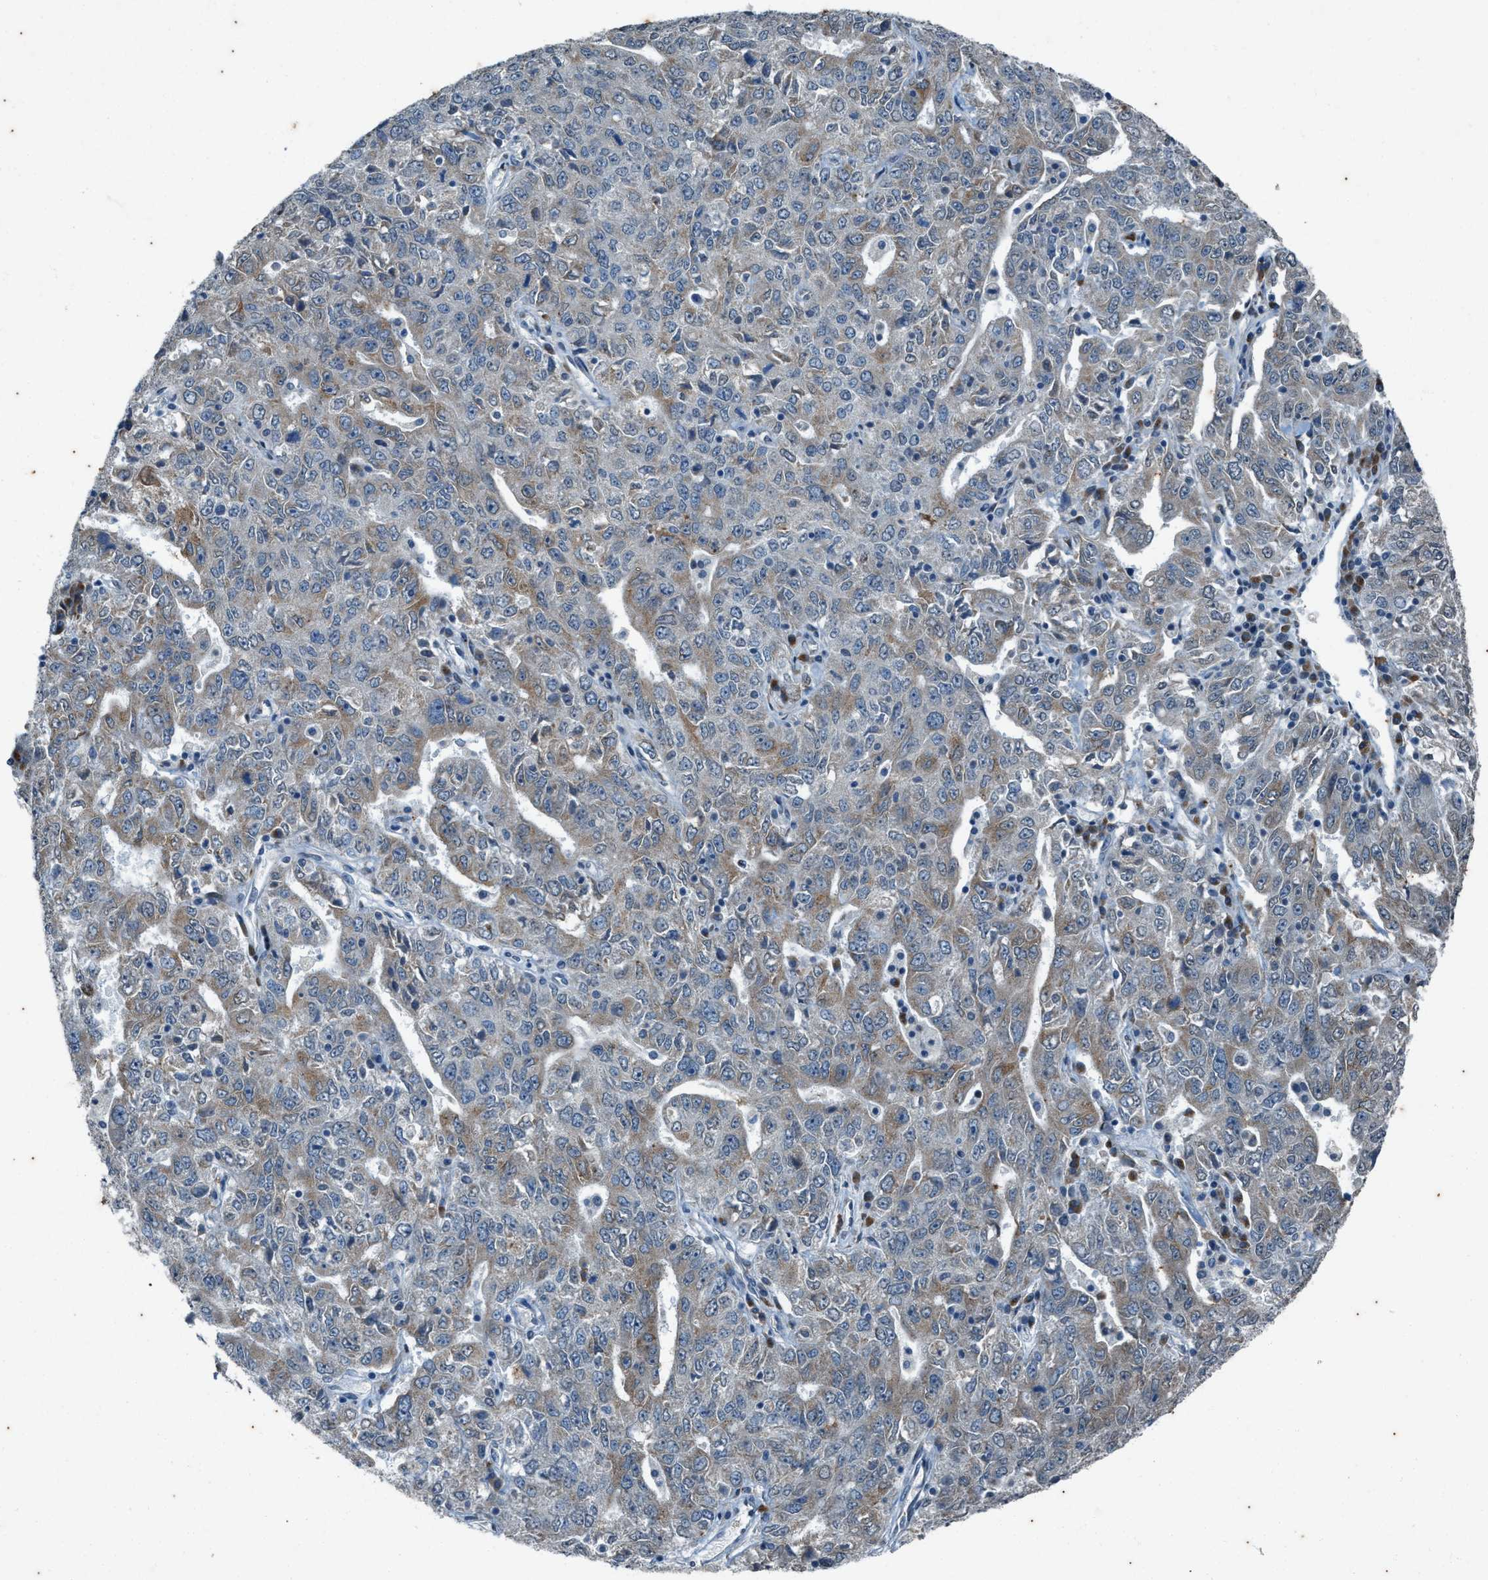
{"staining": {"intensity": "weak", "quantity": "<25%", "location": "cytoplasmic/membranous"}, "tissue": "ovarian cancer", "cell_type": "Tumor cells", "image_type": "cancer", "snomed": [{"axis": "morphology", "description": "Carcinoma, endometroid"}, {"axis": "topography", "description": "Ovary"}], "caption": "DAB immunohistochemical staining of human endometroid carcinoma (ovarian) shows no significant expression in tumor cells.", "gene": "CHPF2", "patient": {"sex": "female", "age": 62}}